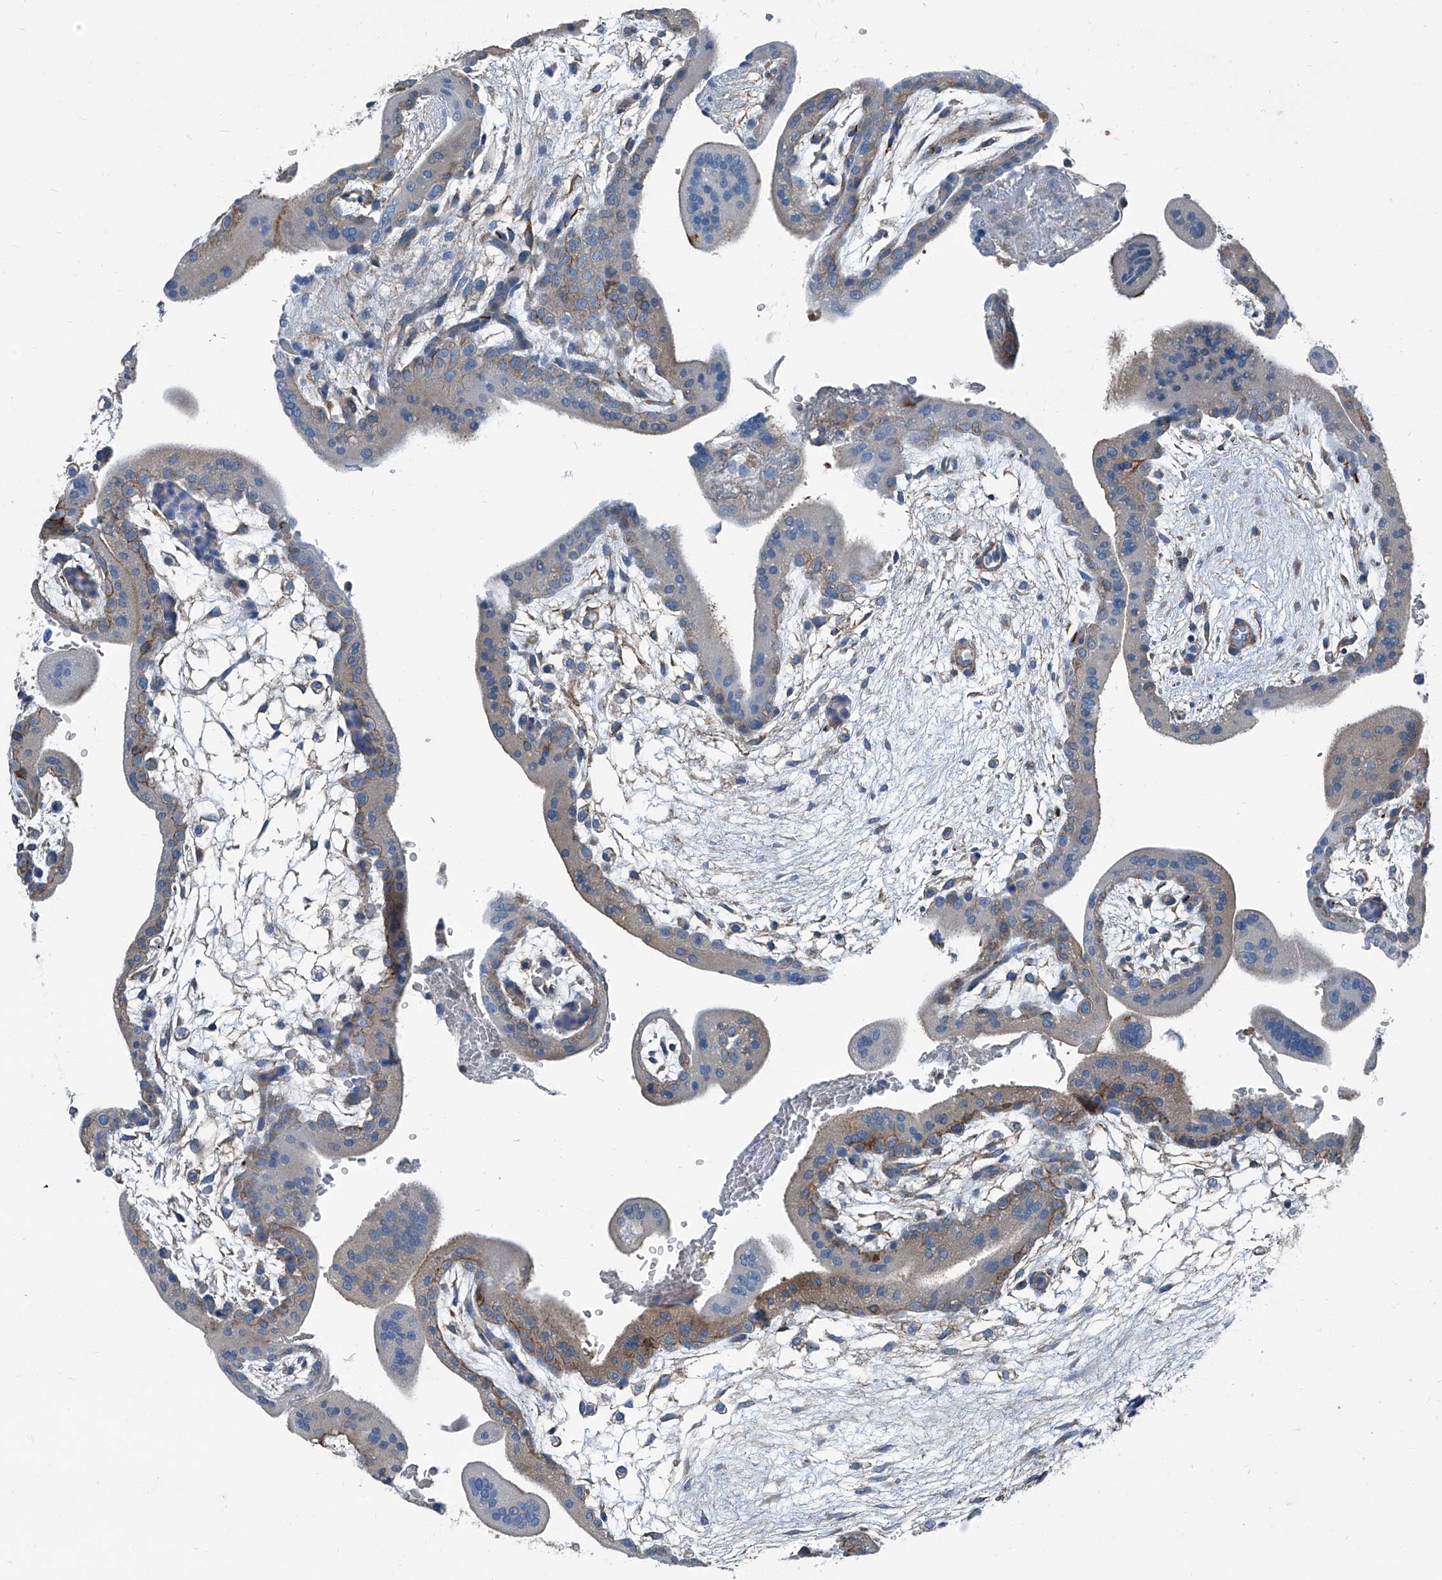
{"staining": {"intensity": "weak", "quantity": "<25%", "location": "cytoplasmic/membranous"}, "tissue": "placenta", "cell_type": "Trophoblastic cells", "image_type": "normal", "snomed": [{"axis": "morphology", "description": "Normal tissue, NOS"}, {"axis": "topography", "description": "Placenta"}], "caption": "High magnification brightfield microscopy of unremarkable placenta stained with DAB (brown) and counterstained with hematoxylin (blue): trophoblastic cells show no significant expression. (DAB immunohistochemistry with hematoxylin counter stain).", "gene": "SEPTIN7", "patient": {"sex": "female", "age": 35}}